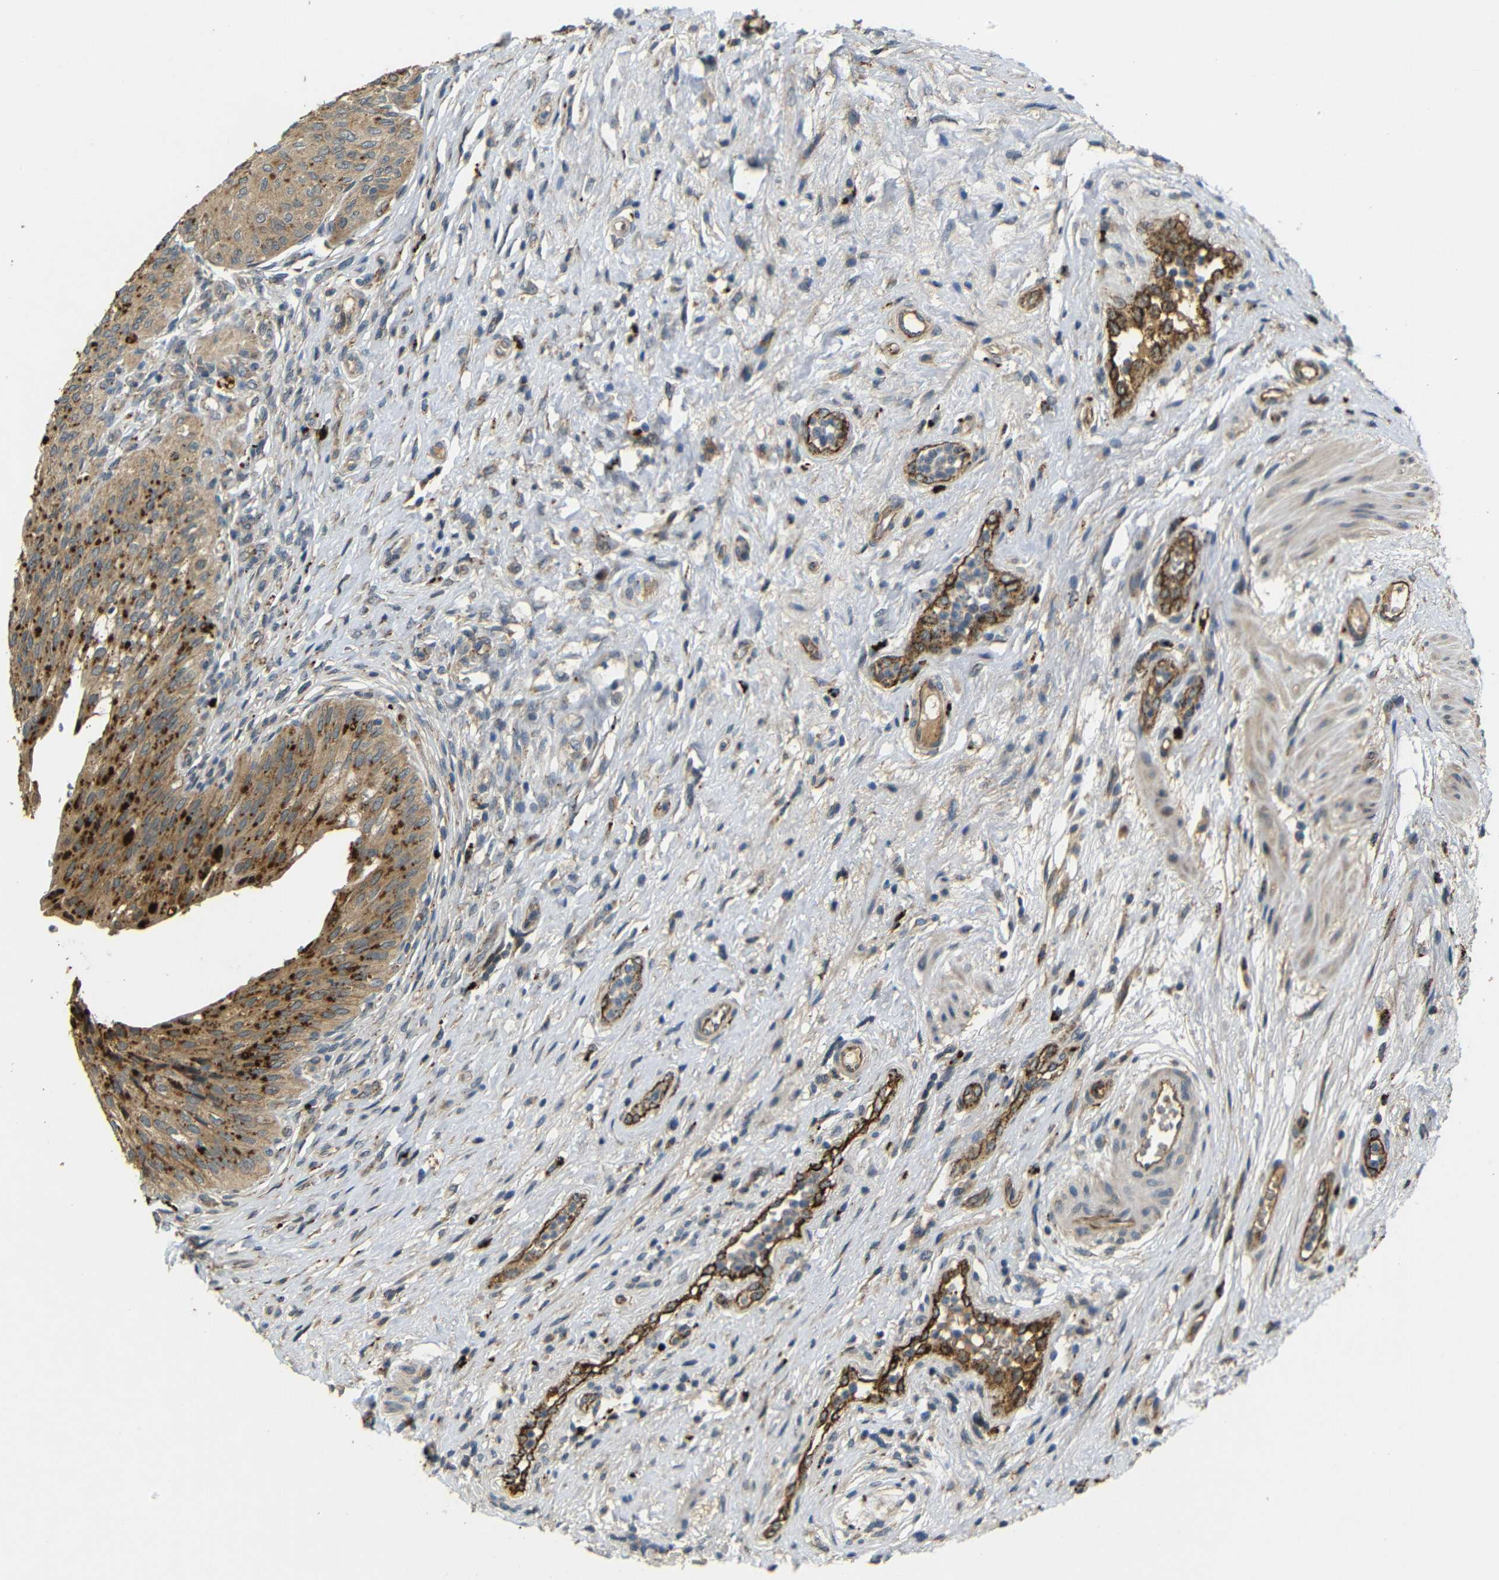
{"staining": {"intensity": "strong", "quantity": ">75%", "location": "cytoplasmic/membranous"}, "tissue": "urinary bladder", "cell_type": "Urothelial cells", "image_type": "normal", "snomed": [{"axis": "morphology", "description": "Normal tissue, NOS"}, {"axis": "topography", "description": "Urinary bladder"}], "caption": "A high amount of strong cytoplasmic/membranous staining is appreciated in about >75% of urothelial cells in unremarkable urinary bladder.", "gene": "ATP7A", "patient": {"sex": "male", "age": 46}}